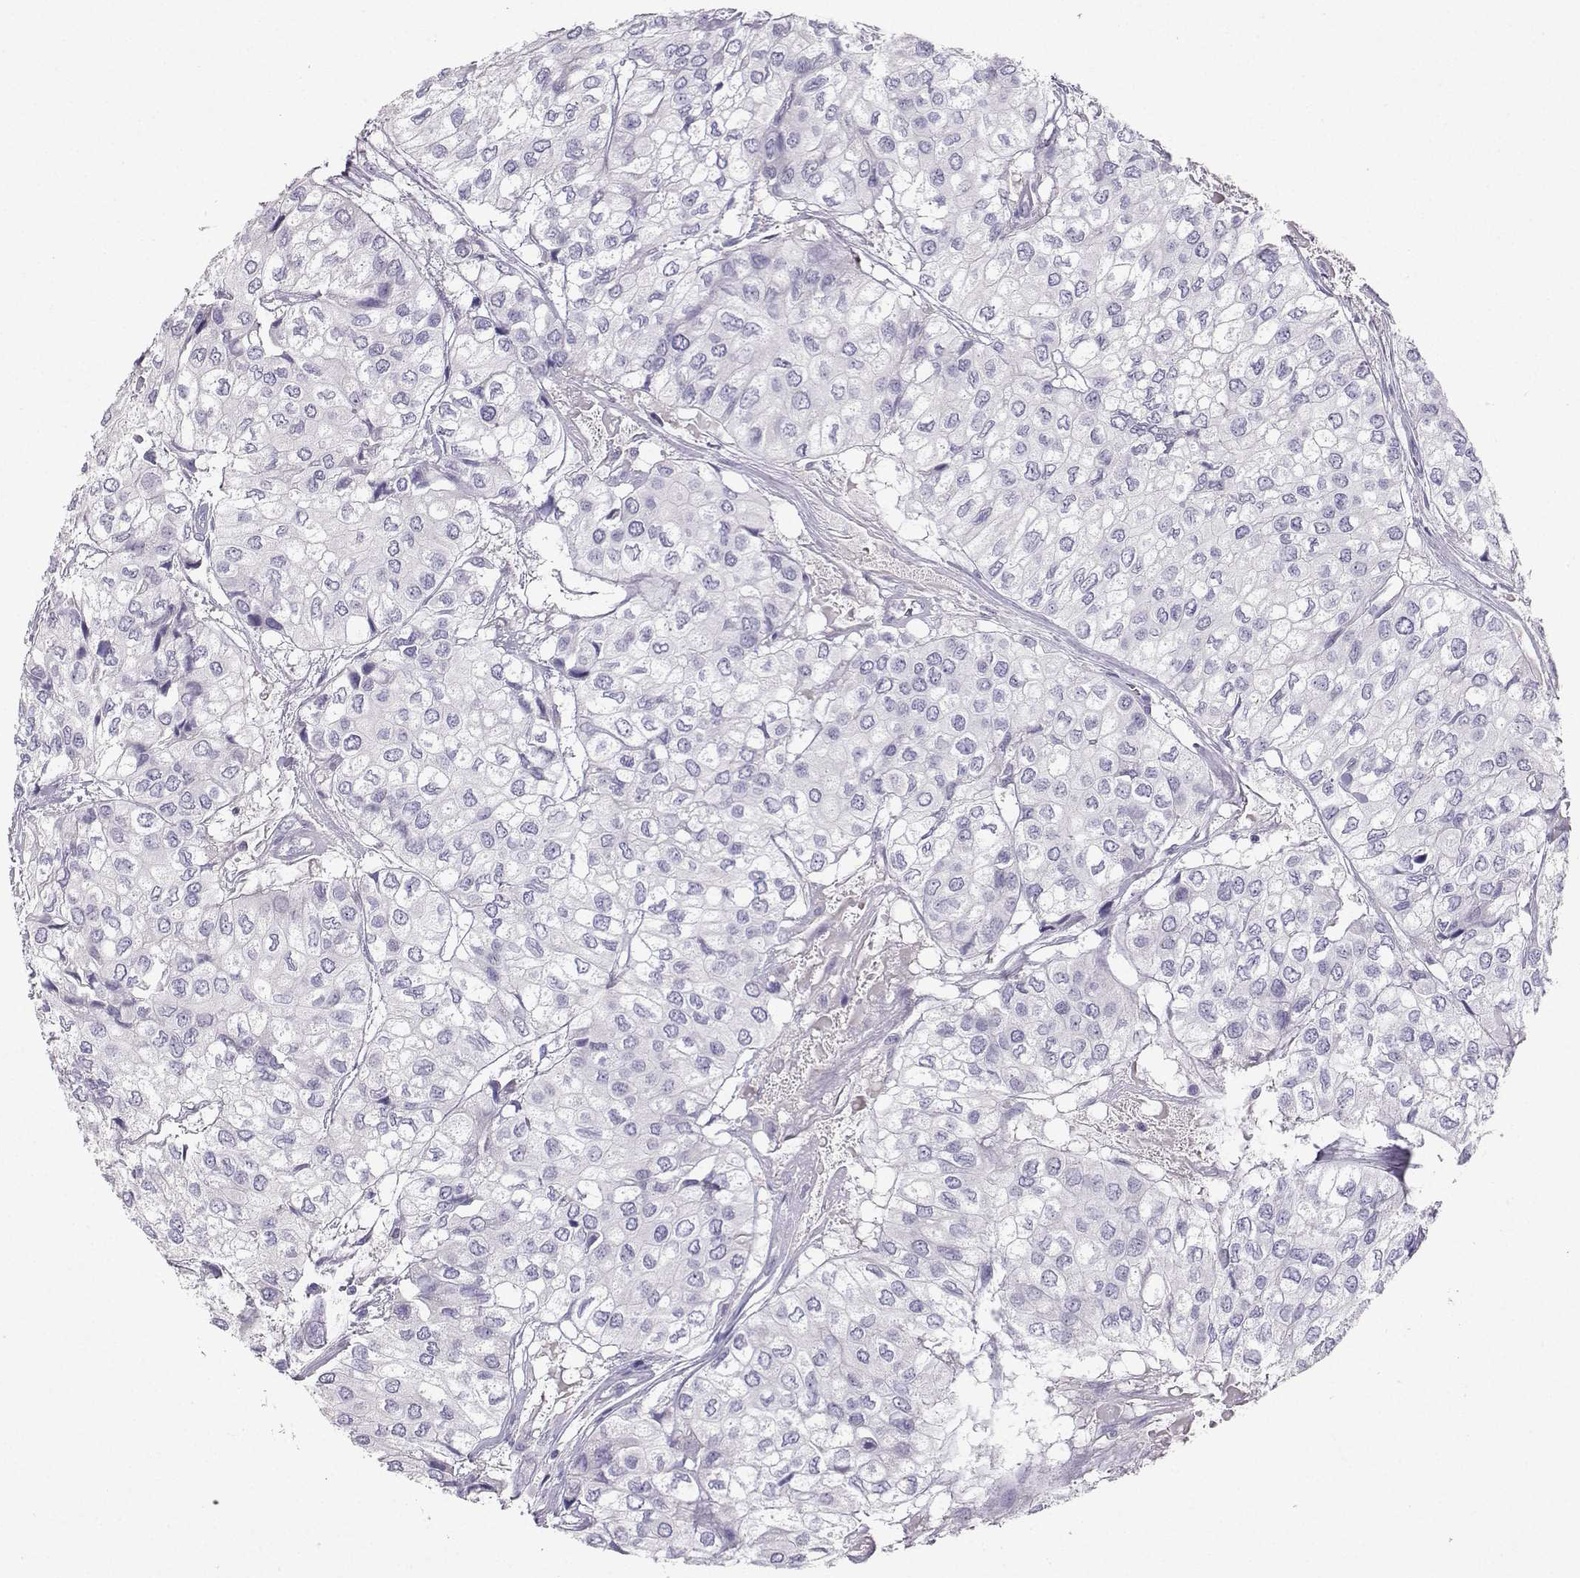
{"staining": {"intensity": "negative", "quantity": "none", "location": "none"}, "tissue": "urothelial cancer", "cell_type": "Tumor cells", "image_type": "cancer", "snomed": [{"axis": "morphology", "description": "Urothelial carcinoma, High grade"}, {"axis": "topography", "description": "Urinary bladder"}], "caption": "Protein analysis of urothelial carcinoma (high-grade) shows no significant staining in tumor cells.", "gene": "GRIK4", "patient": {"sex": "male", "age": 73}}